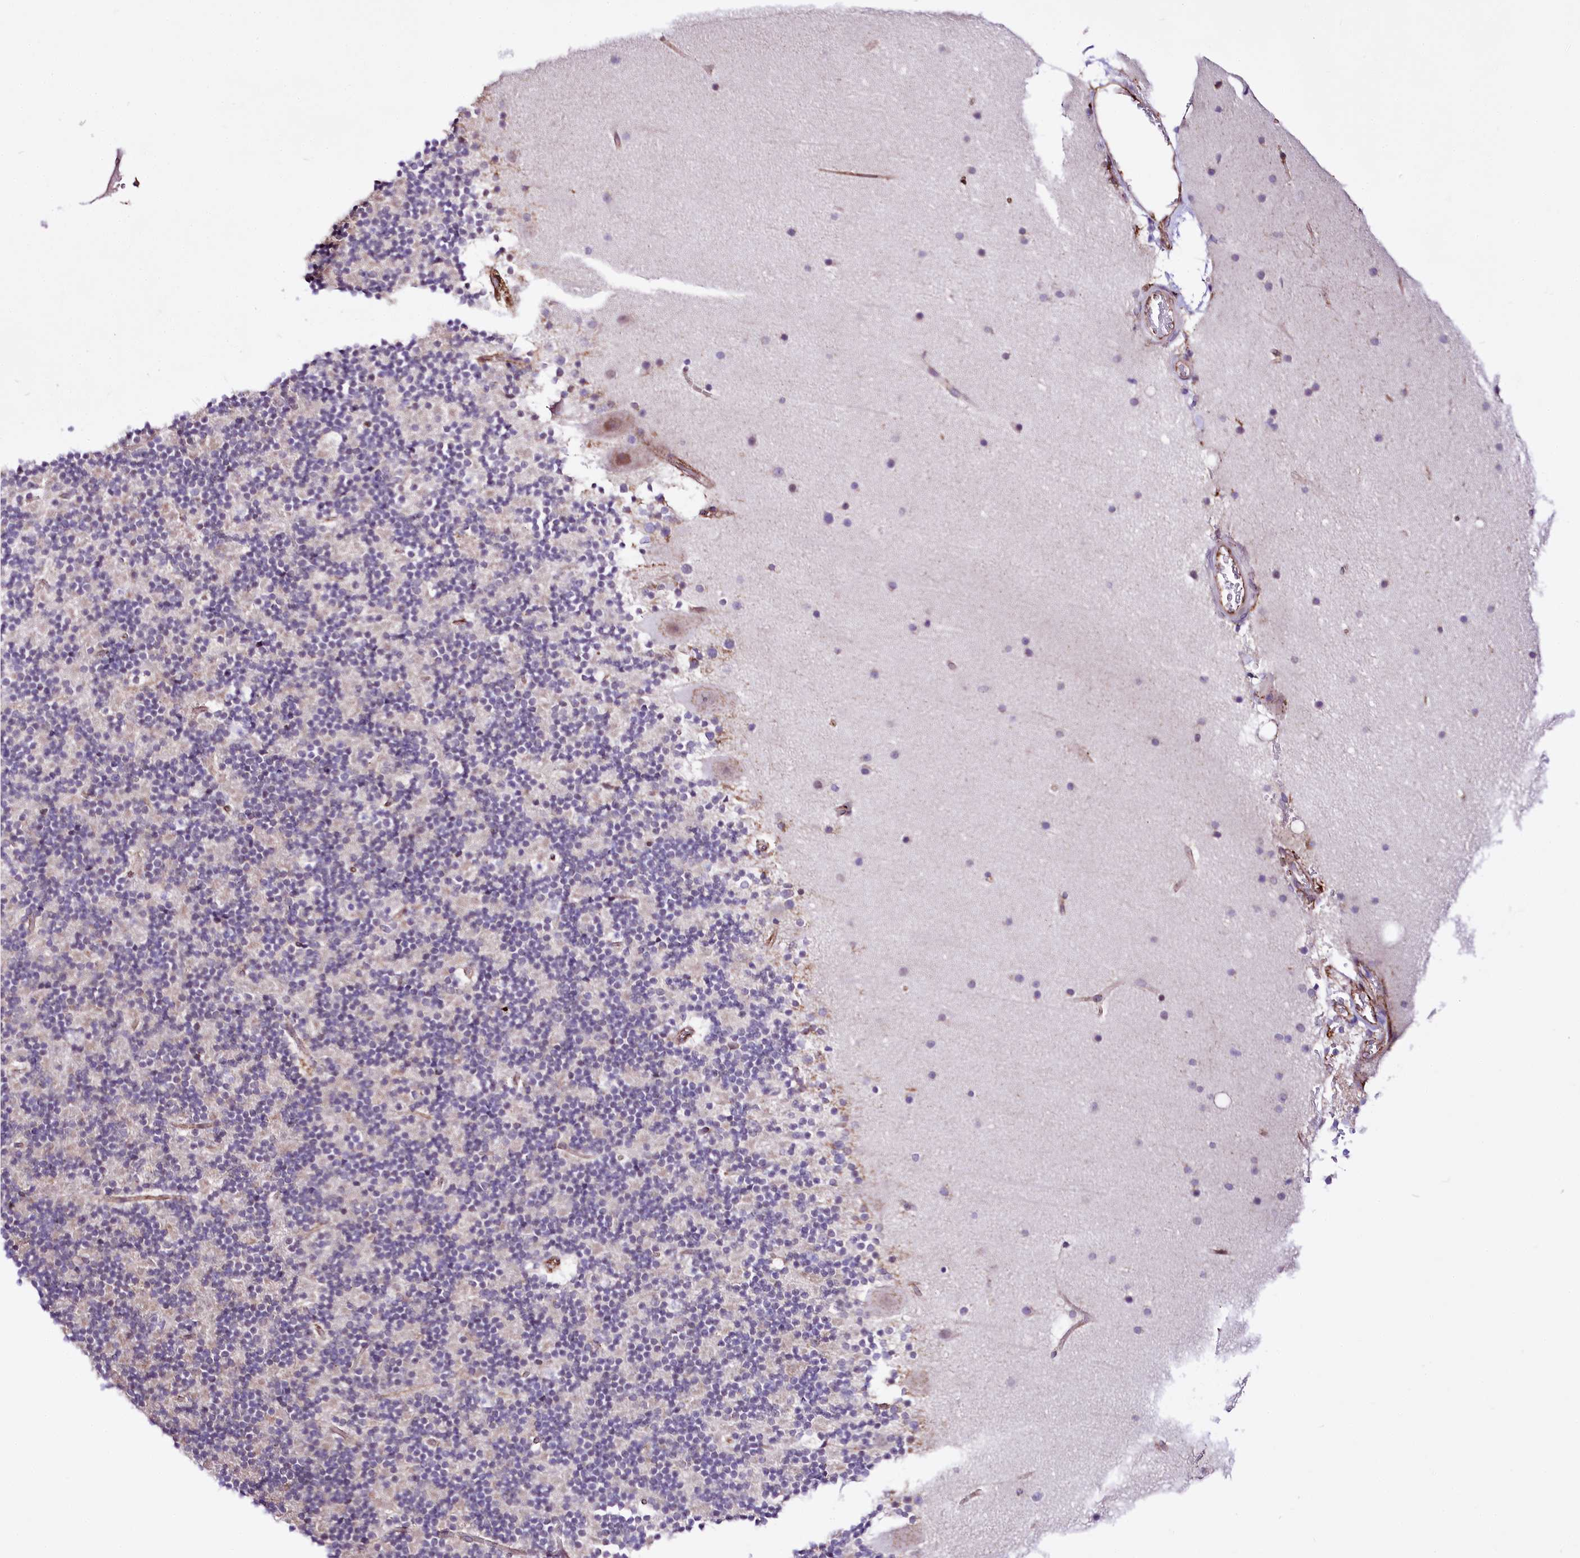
{"staining": {"intensity": "moderate", "quantity": "25%-75%", "location": "cytoplasmic/membranous"}, "tissue": "cerebellum", "cell_type": "Cells in granular layer", "image_type": "normal", "snomed": [{"axis": "morphology", "description": "Normal tissue, NOS"}, {"axis": "topography", "description": "Cerebellum"}], "caption": "Immunohistochemistry (IHC) micrograph of normal cerebellum stained for a protein (brown), which displays medium levels of moderate cytoplasmic/membranous staining in approximately 25%-75% of cells in granular layer.", "gene": "WWC1", "patient": {"sex": "male", "age": 57}}